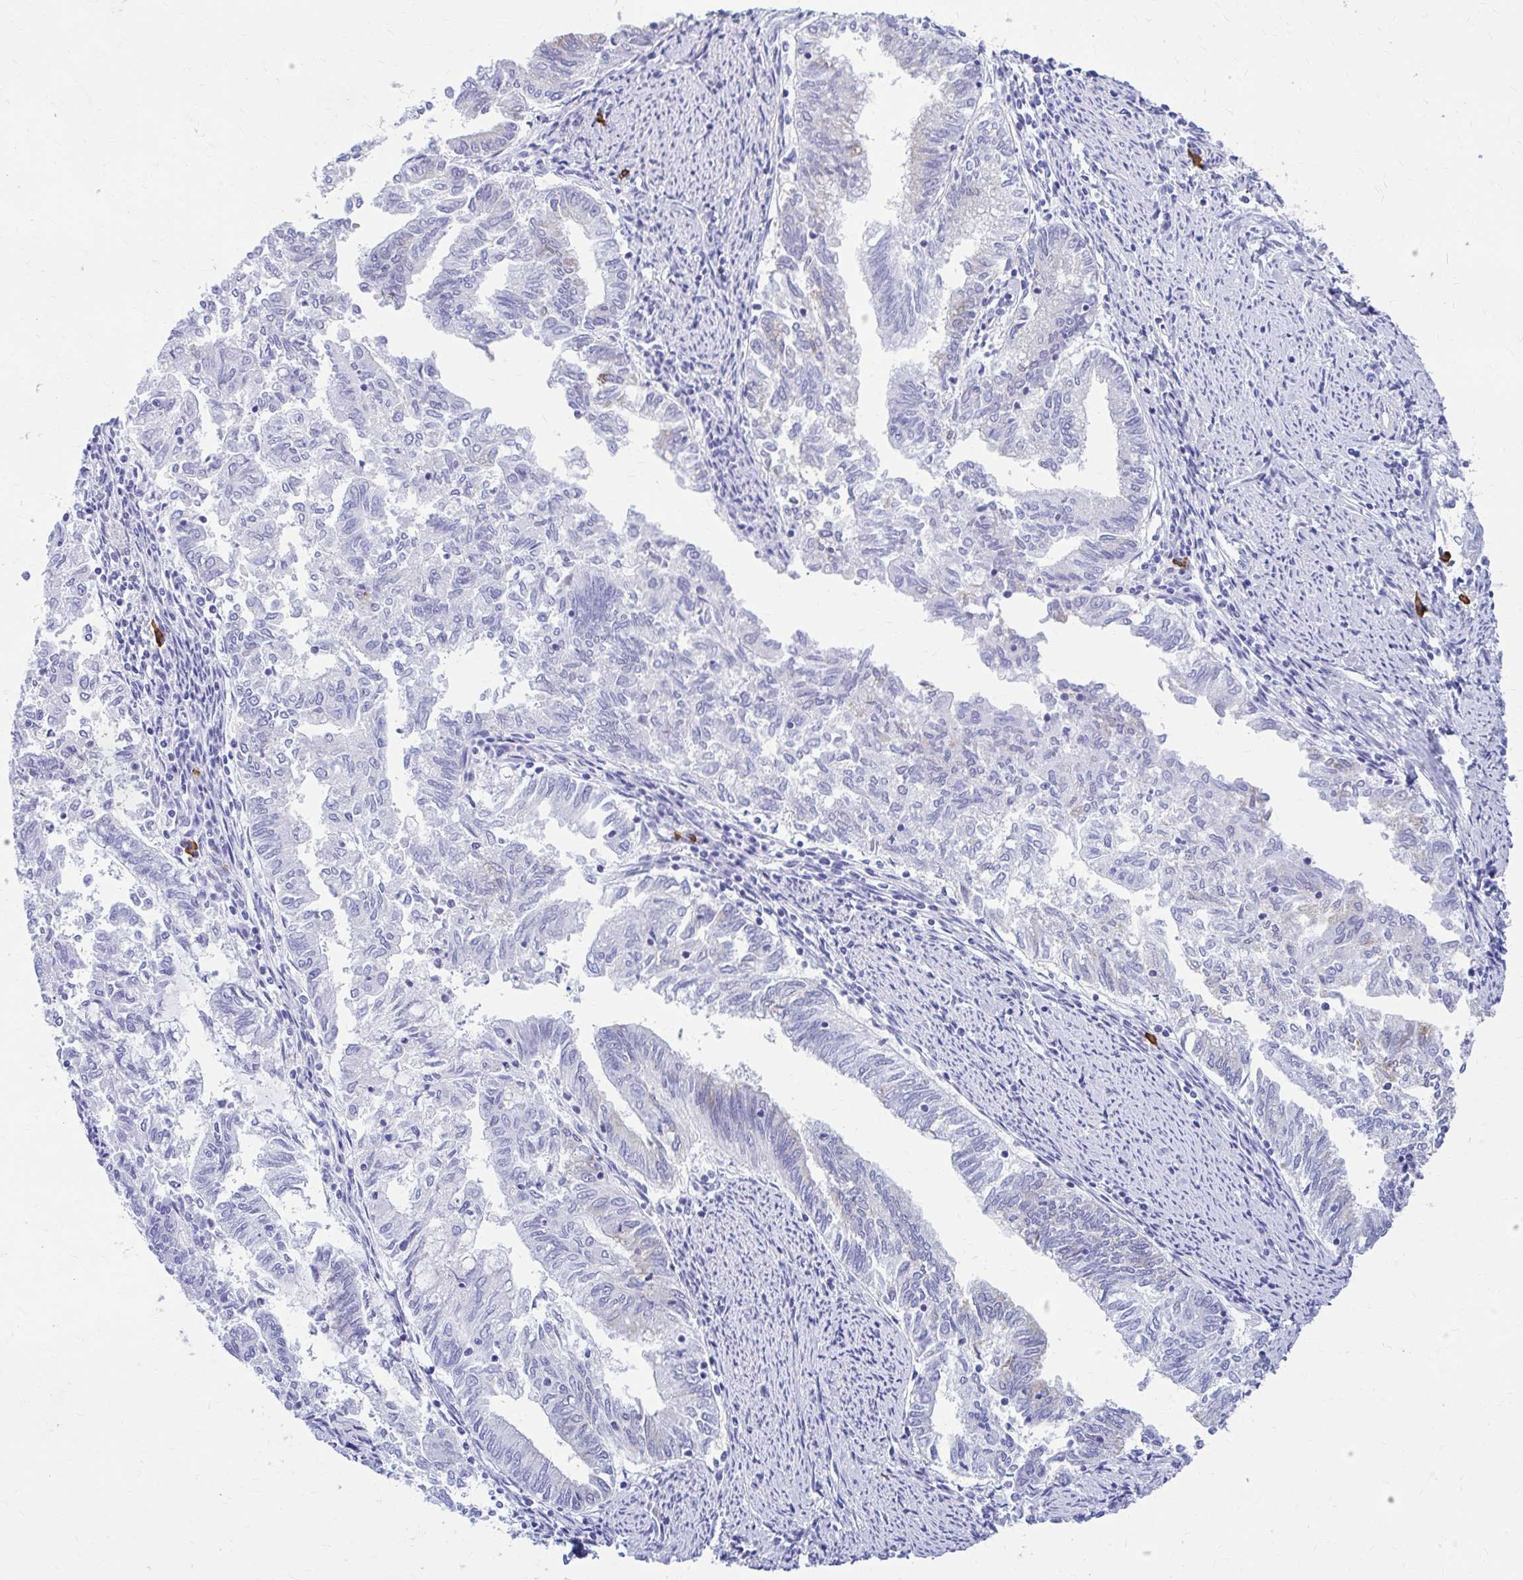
{"staining": {"intensity": "negative", "quantity": "none", "location": "none"}, "tissue": "endometrial cancer", "cell_type": "Tumor cells", "image_type": "cancer", "snomed": [{"axis": "morphology", "description": "Adenocarcinoma, NOS"}, {"axis": "topography", "description": "Endometrium"}], "caption": "Immunohistochemistry of endometrial cancer (adenocarcinoma) exhibits no expression in tumor cells.", "gene": "NSG2", "patient": {"sex": "female", "age": 79}}